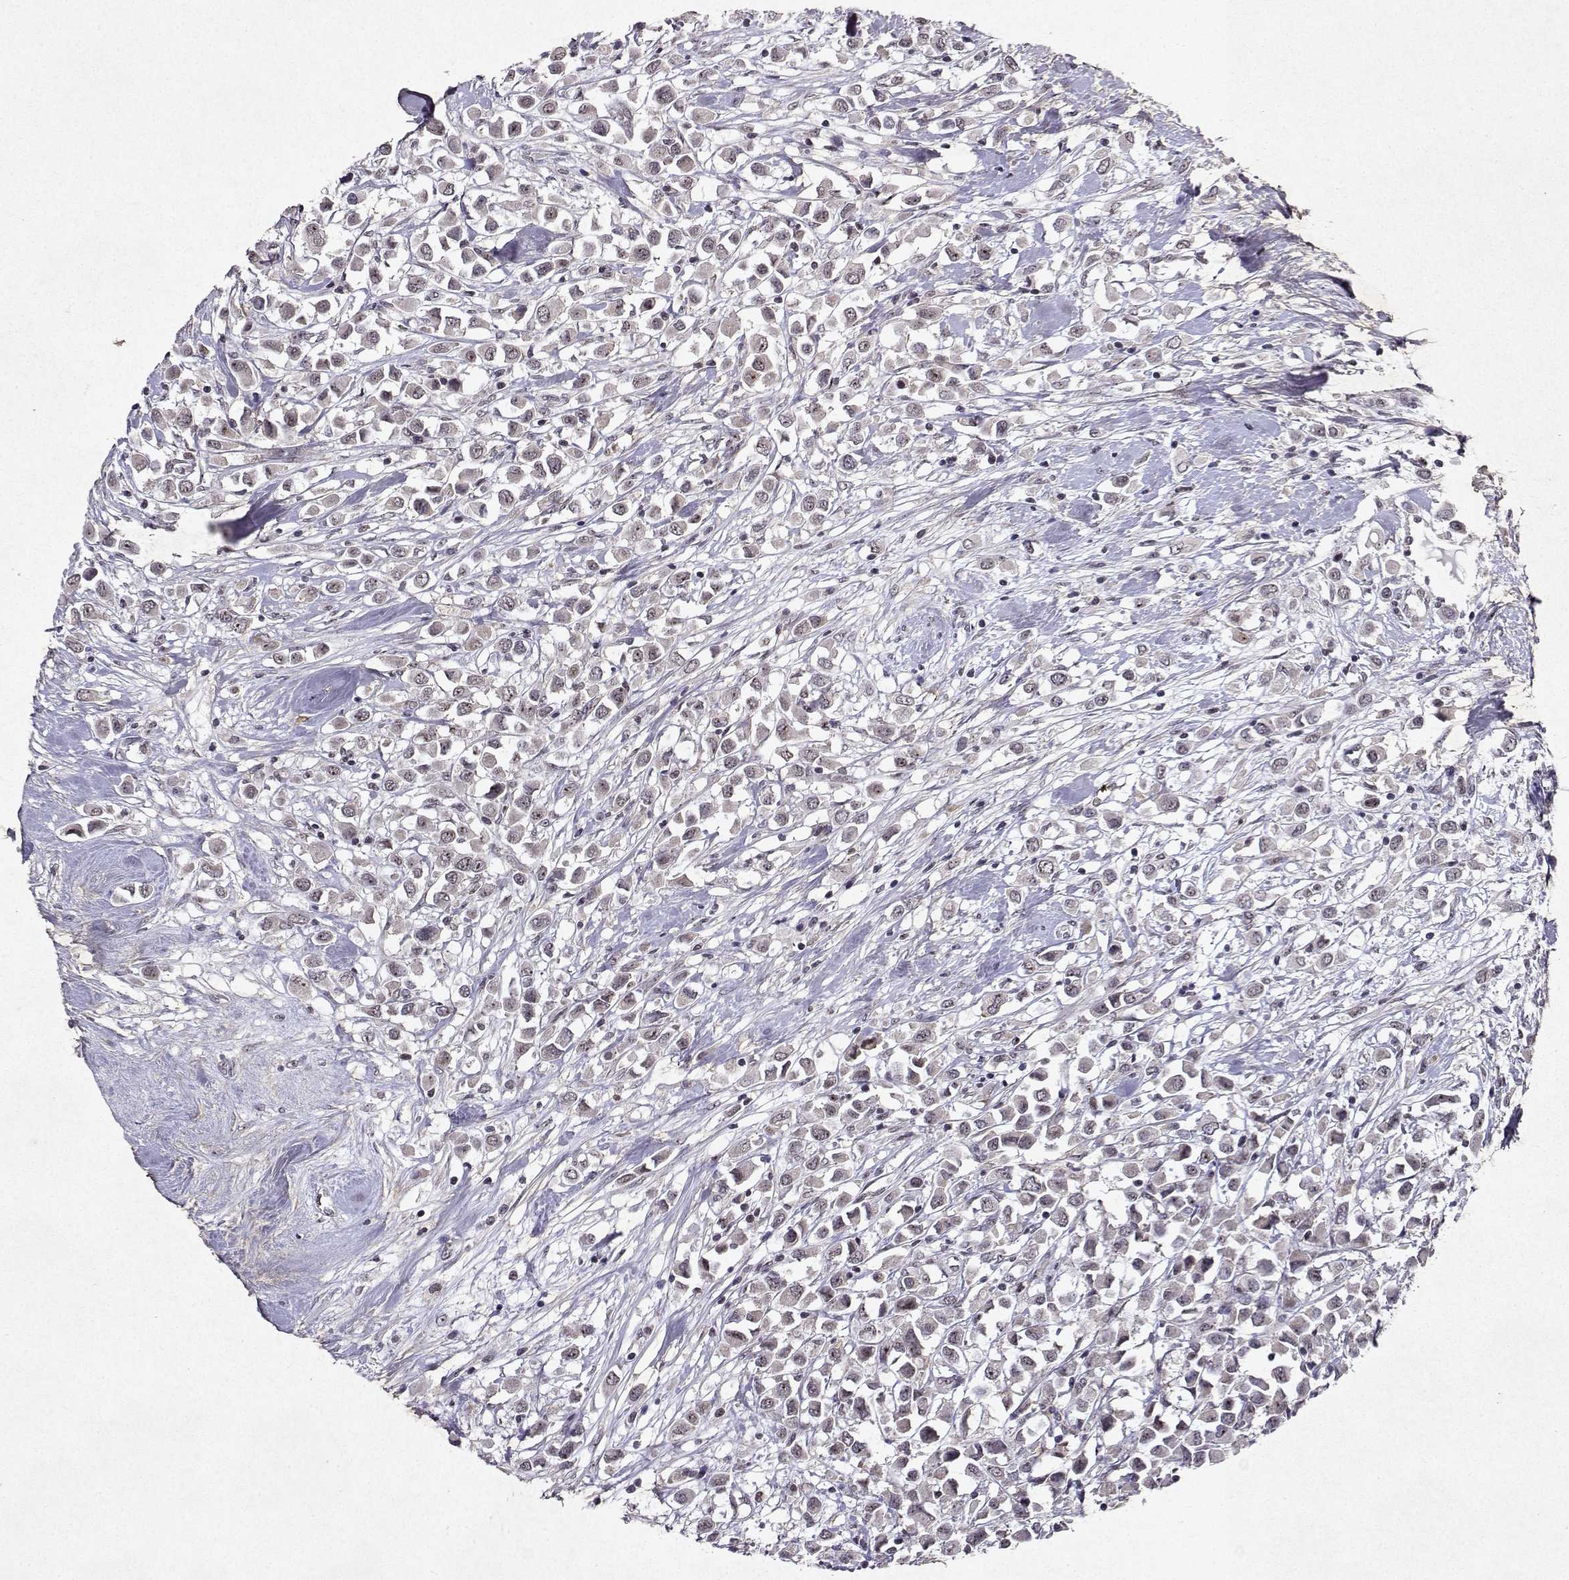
{"staining": {"intensity": "negative", "quantity": "none", "location": "none"}, "tissue": "breast cancer", "cell_type": "Tumor cells", "image_type": "cancer", "snomed": [{"axis": "morphology", "description": "Duct carcinoma"}, {"axis": "topography", "description": "Breast"}], "caption": "A histopathology image of breast invasive ductal carcinoma stained for a protein displays no brown staining in tumor cells.", "gene": "DDX56", "patient": {"sex": "female", "age": 61}}